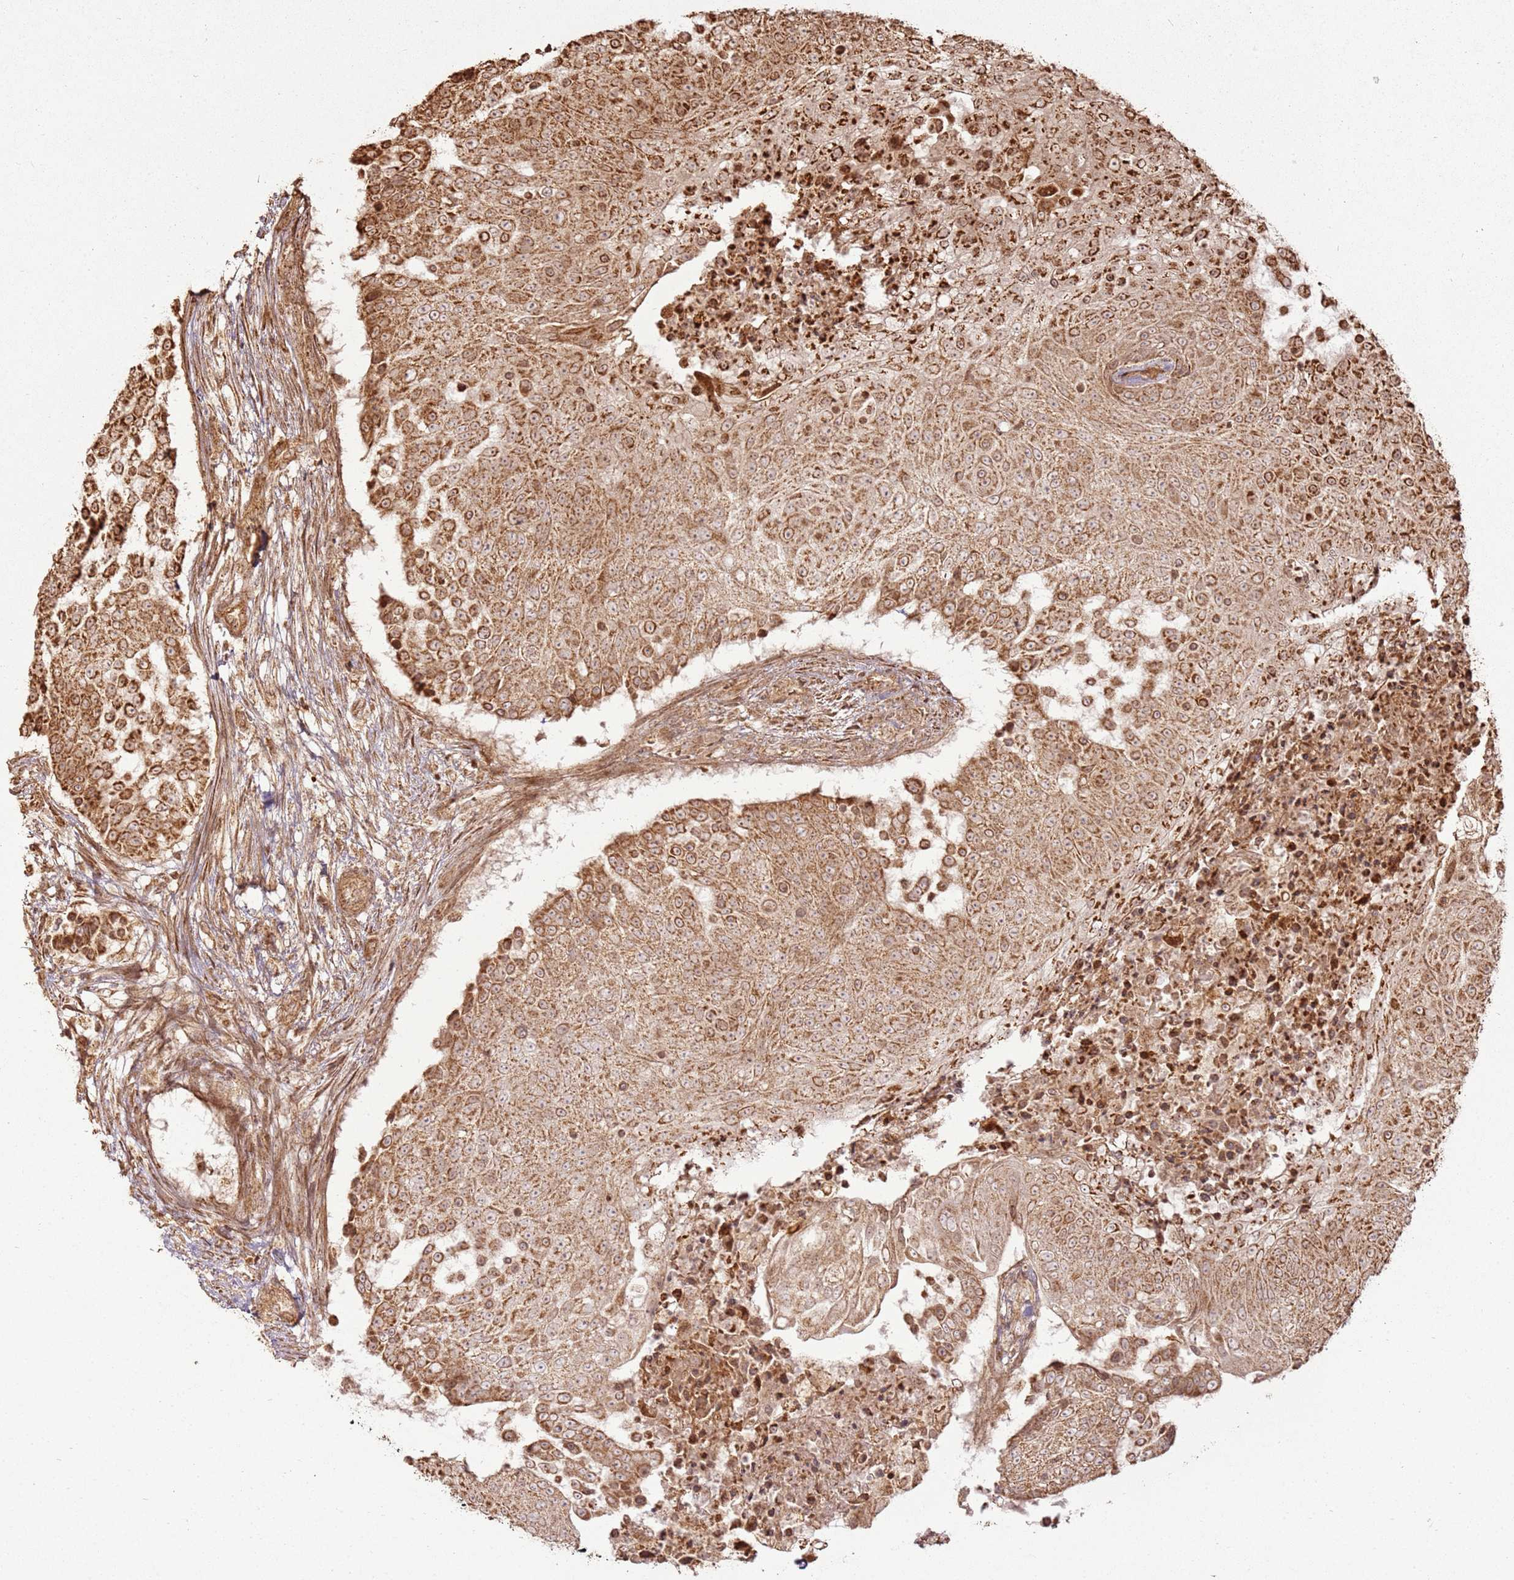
{"staining": {"intensity": "moderate", "quantity": ">75%", "location": "cytoplasmic/membranous,nuclear"}, "tissue": "urothelial cancer", "cell_type": "Tumor cells", "image_type": "cancer", "snomed": [{"axis": "morphology", "description": "Urothelial carcinoma, High grade"}, {"axis": "topography", "description": "Urinary bladder"}], "caption": "Approximately >75% of tumor cells in high-grade urothelial carcinoma demonstrate moderate cytoplasmic/membranous and nuclear protein staining as visualized by brown immunohistochemical staining.", "gene": "MRPS6", "patient": {"sex": "female", "age": 63}}